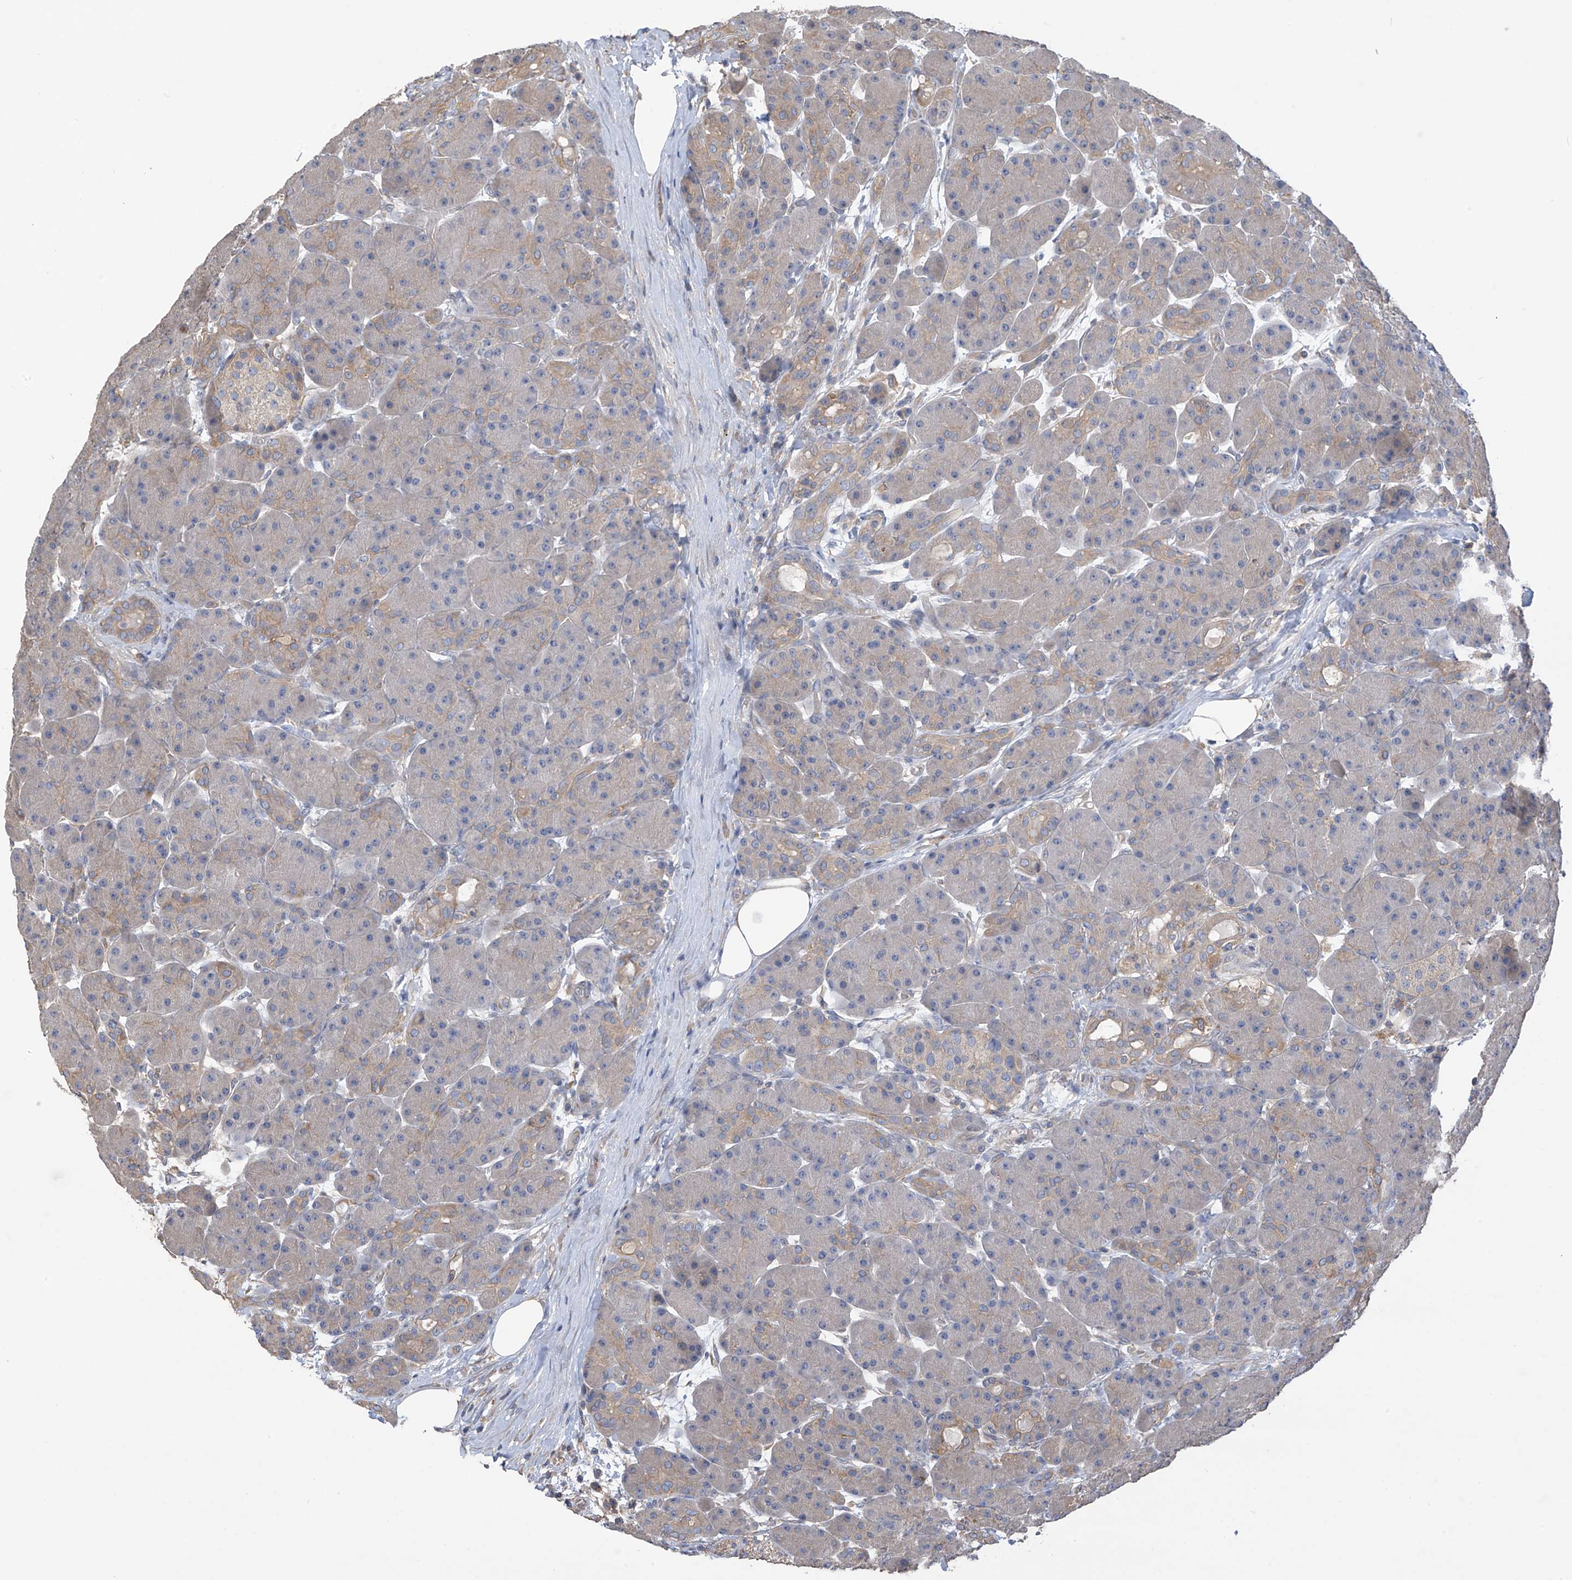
{"staining": {"intensity": "weak", "quantity": "<25%", "location": "cytoplasmic/membranous"}, "tissue": "pancreas", "cell_type": "Exocrine glandular cells", "image_type": "normal", "snomed": [{"axis": "morphology", "description": "Normal tissue, NOS"}, {"axis": "topography", "description": "Pancreas"}], "caption": "DAB (3,3'-diaminobenzidine) immunohistochemical staining of unremarkable pancreas reveals no significant expression in exocrine glandular cells.", "gene": "PHACTR4", "patient": {"sex": "male", "age": 63}}